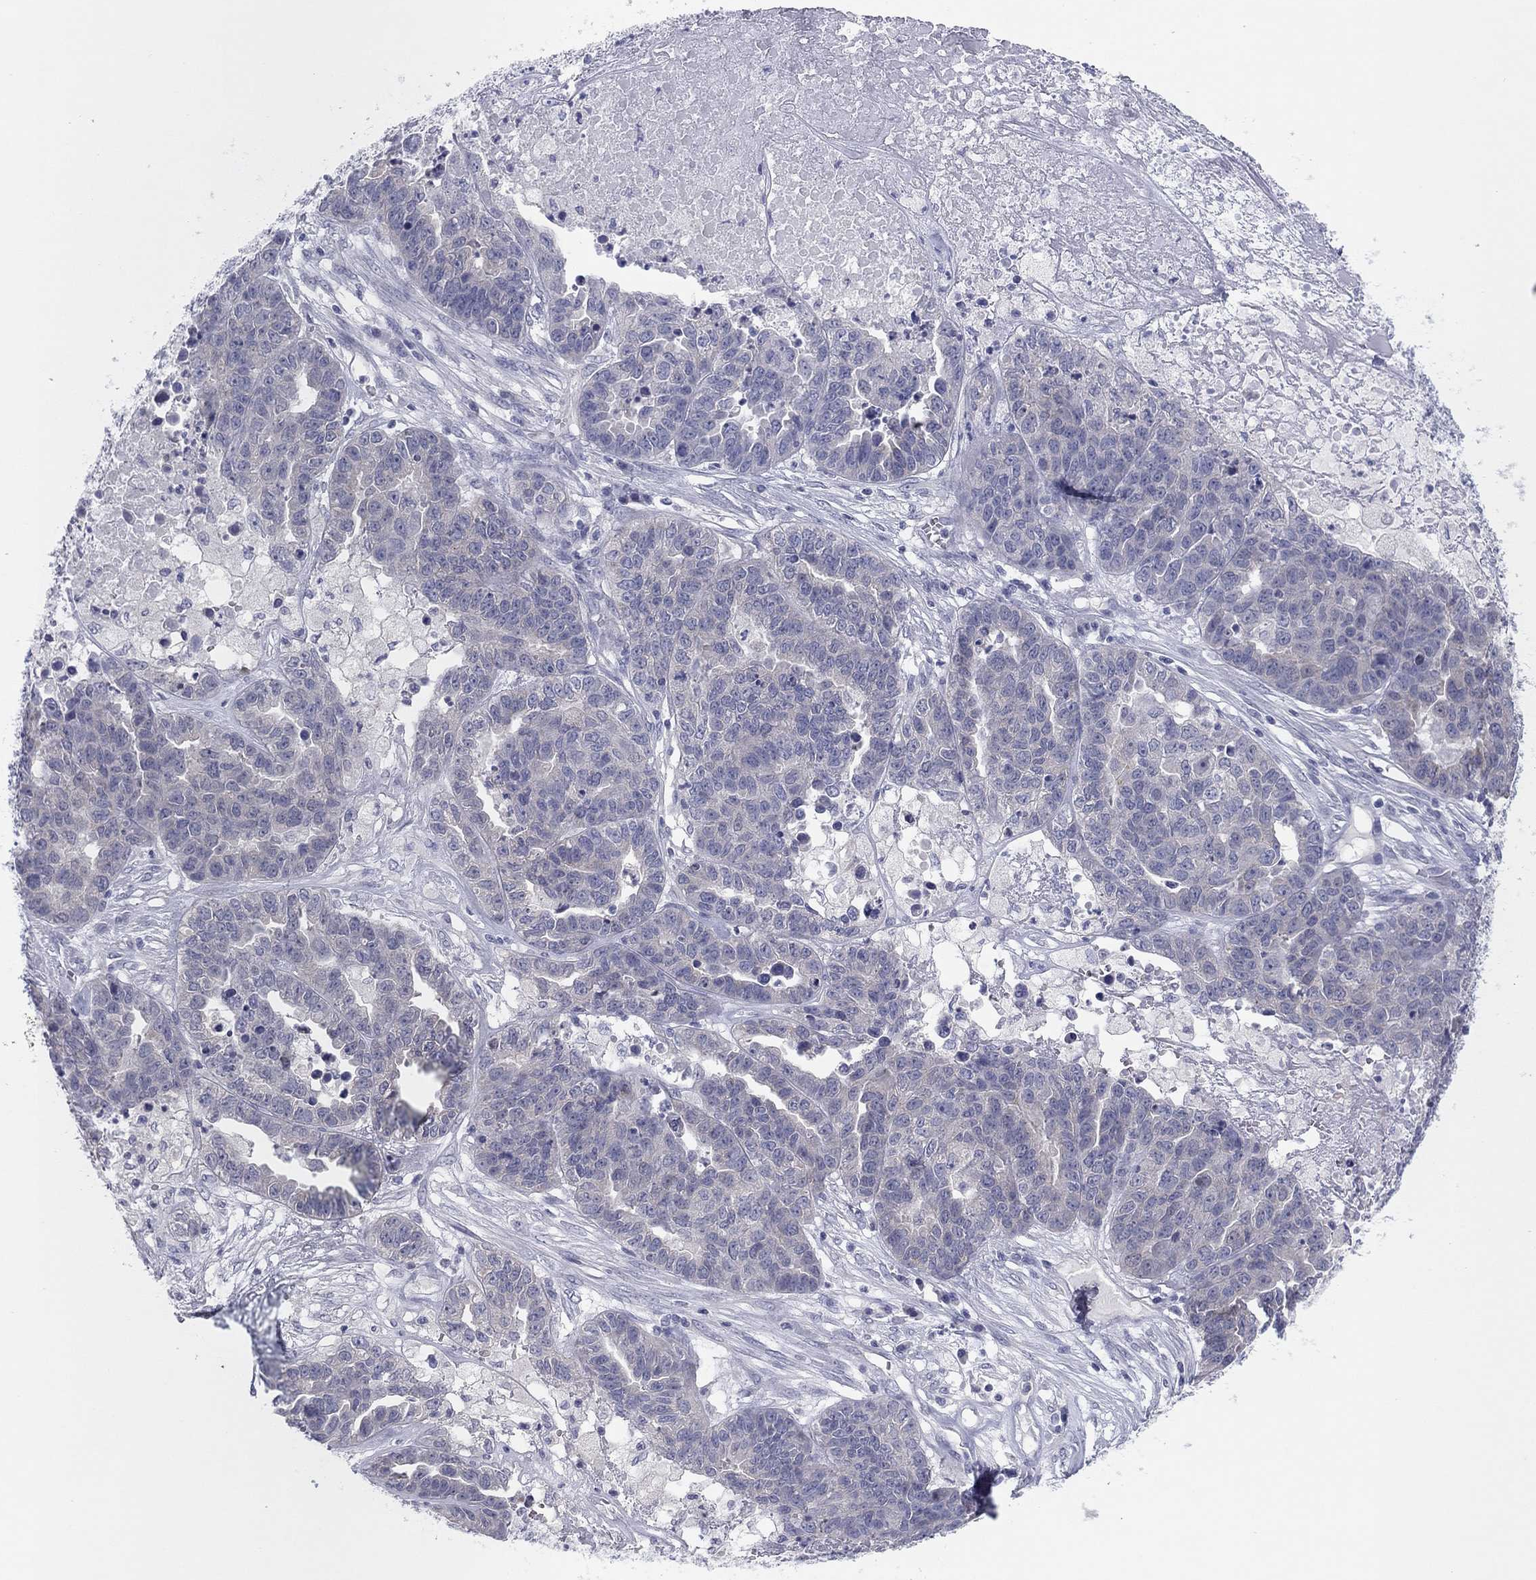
{"staining": {"intensity": "negative", "quantity": "none", "location": "none"}, "tissue": "ovarian cancer", "cell_type": "Tumor cells", "image_type": "cancer", "snomed": [{"axis": "morphology", "description": "Cystadenocarcinoma, serous, NOS"}, {"axis": "topography", "description": "Ovary"}], "caption": "Ovarian cancer was stained to show a protein in brown. There is no significant expression in tumor cells. (DAB immunohistochemistry (IHC), high magnification).", "gene": "CPNE6", "patient": {"sex": "female", "age": 87}}